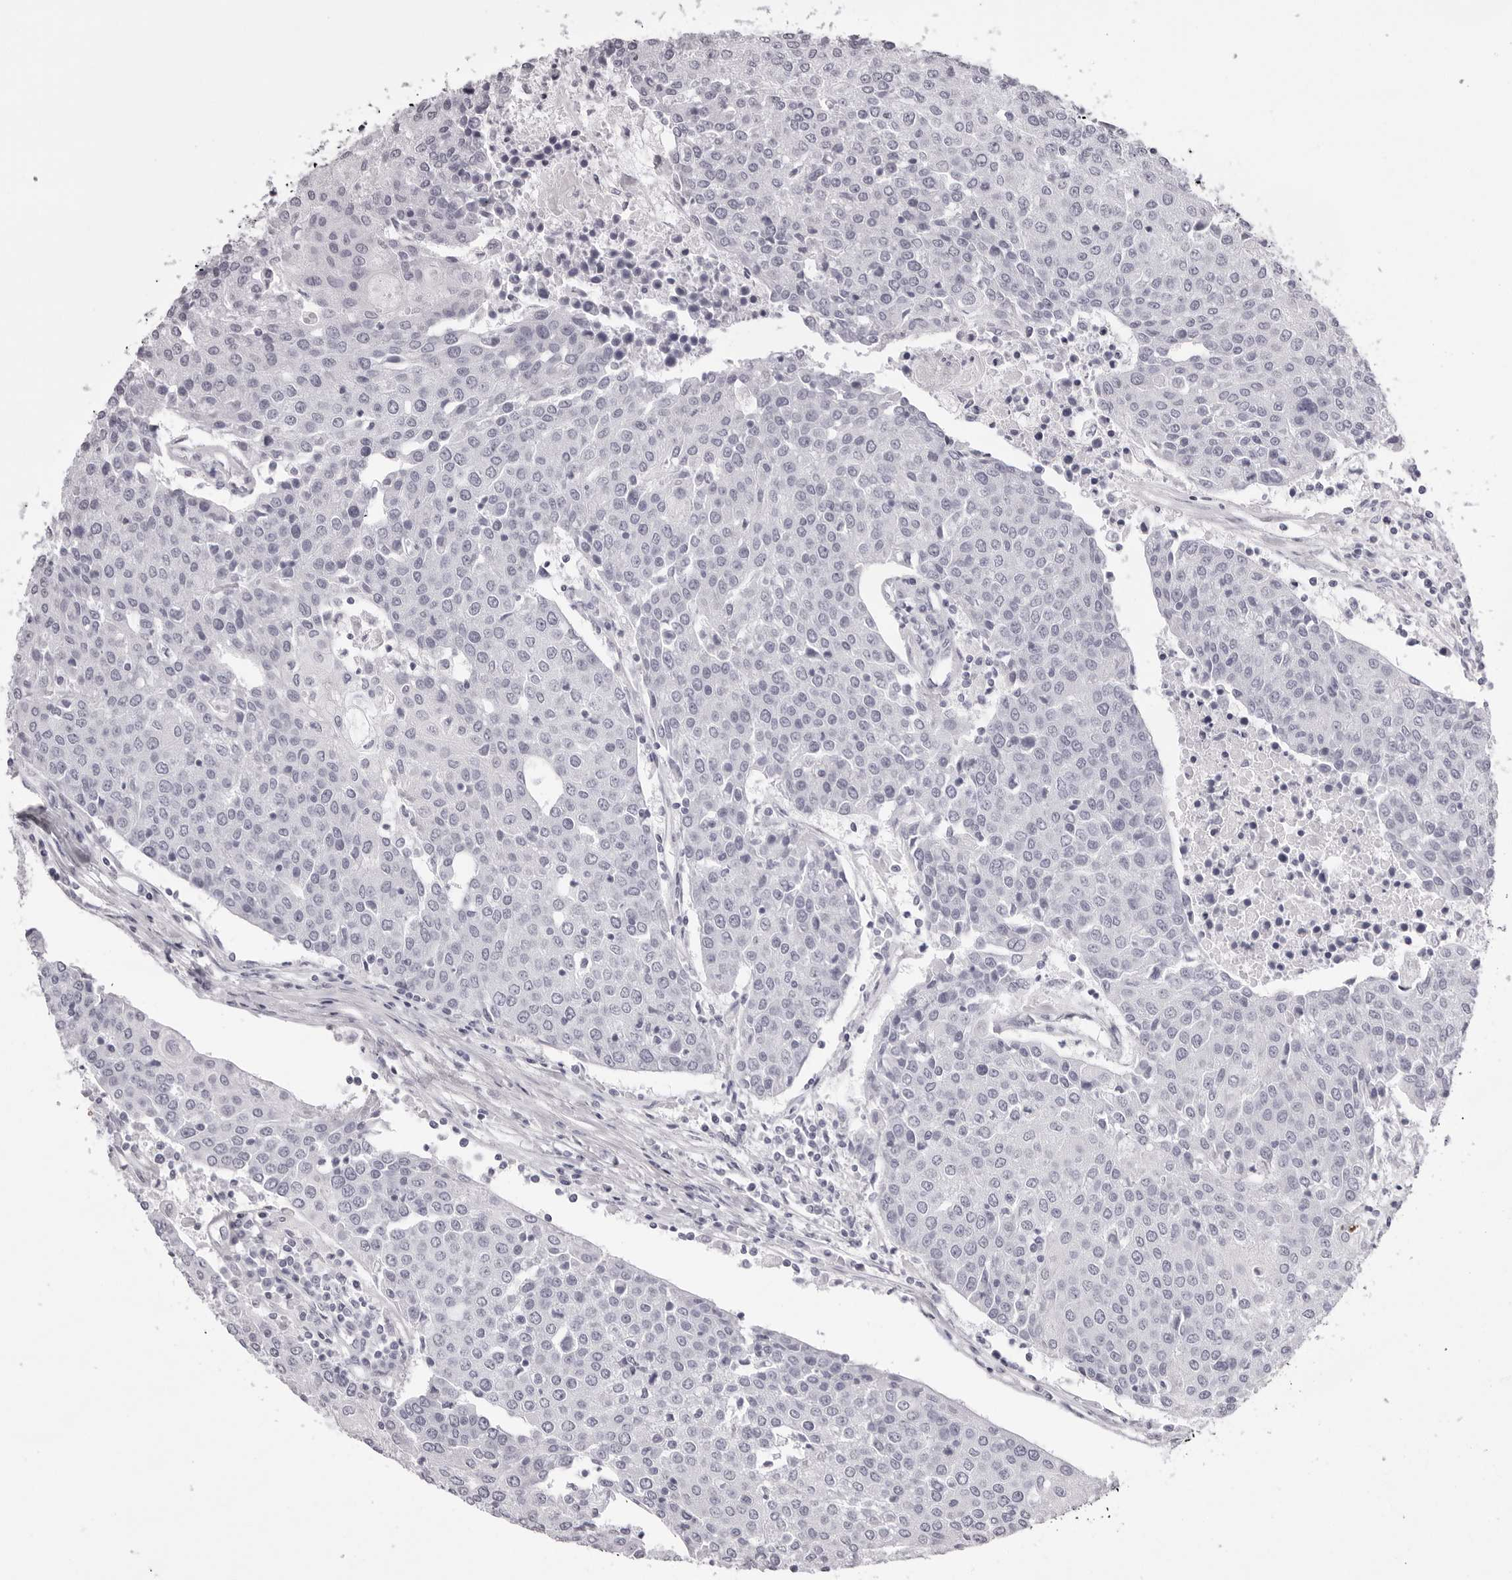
{"staining": {"intensity": "negative", "quantity": "none", "location": "none"}, "tissue": "urothelial cancer", "cell_type": "Tumor cells", "image_type": "cancer", "snomed": [{"axis": "morphology", "description": "Urothelial carcinoma, High grade"}, {"axis": "topography", "description": "Urinary bladder"}], "caption": "Immunohistochemistry of urothelial carcinoma (high-grade) demonstrates no staining in tumor cells.", "gene": "RHO", "patient": {"sex": "female", "age": 85}}